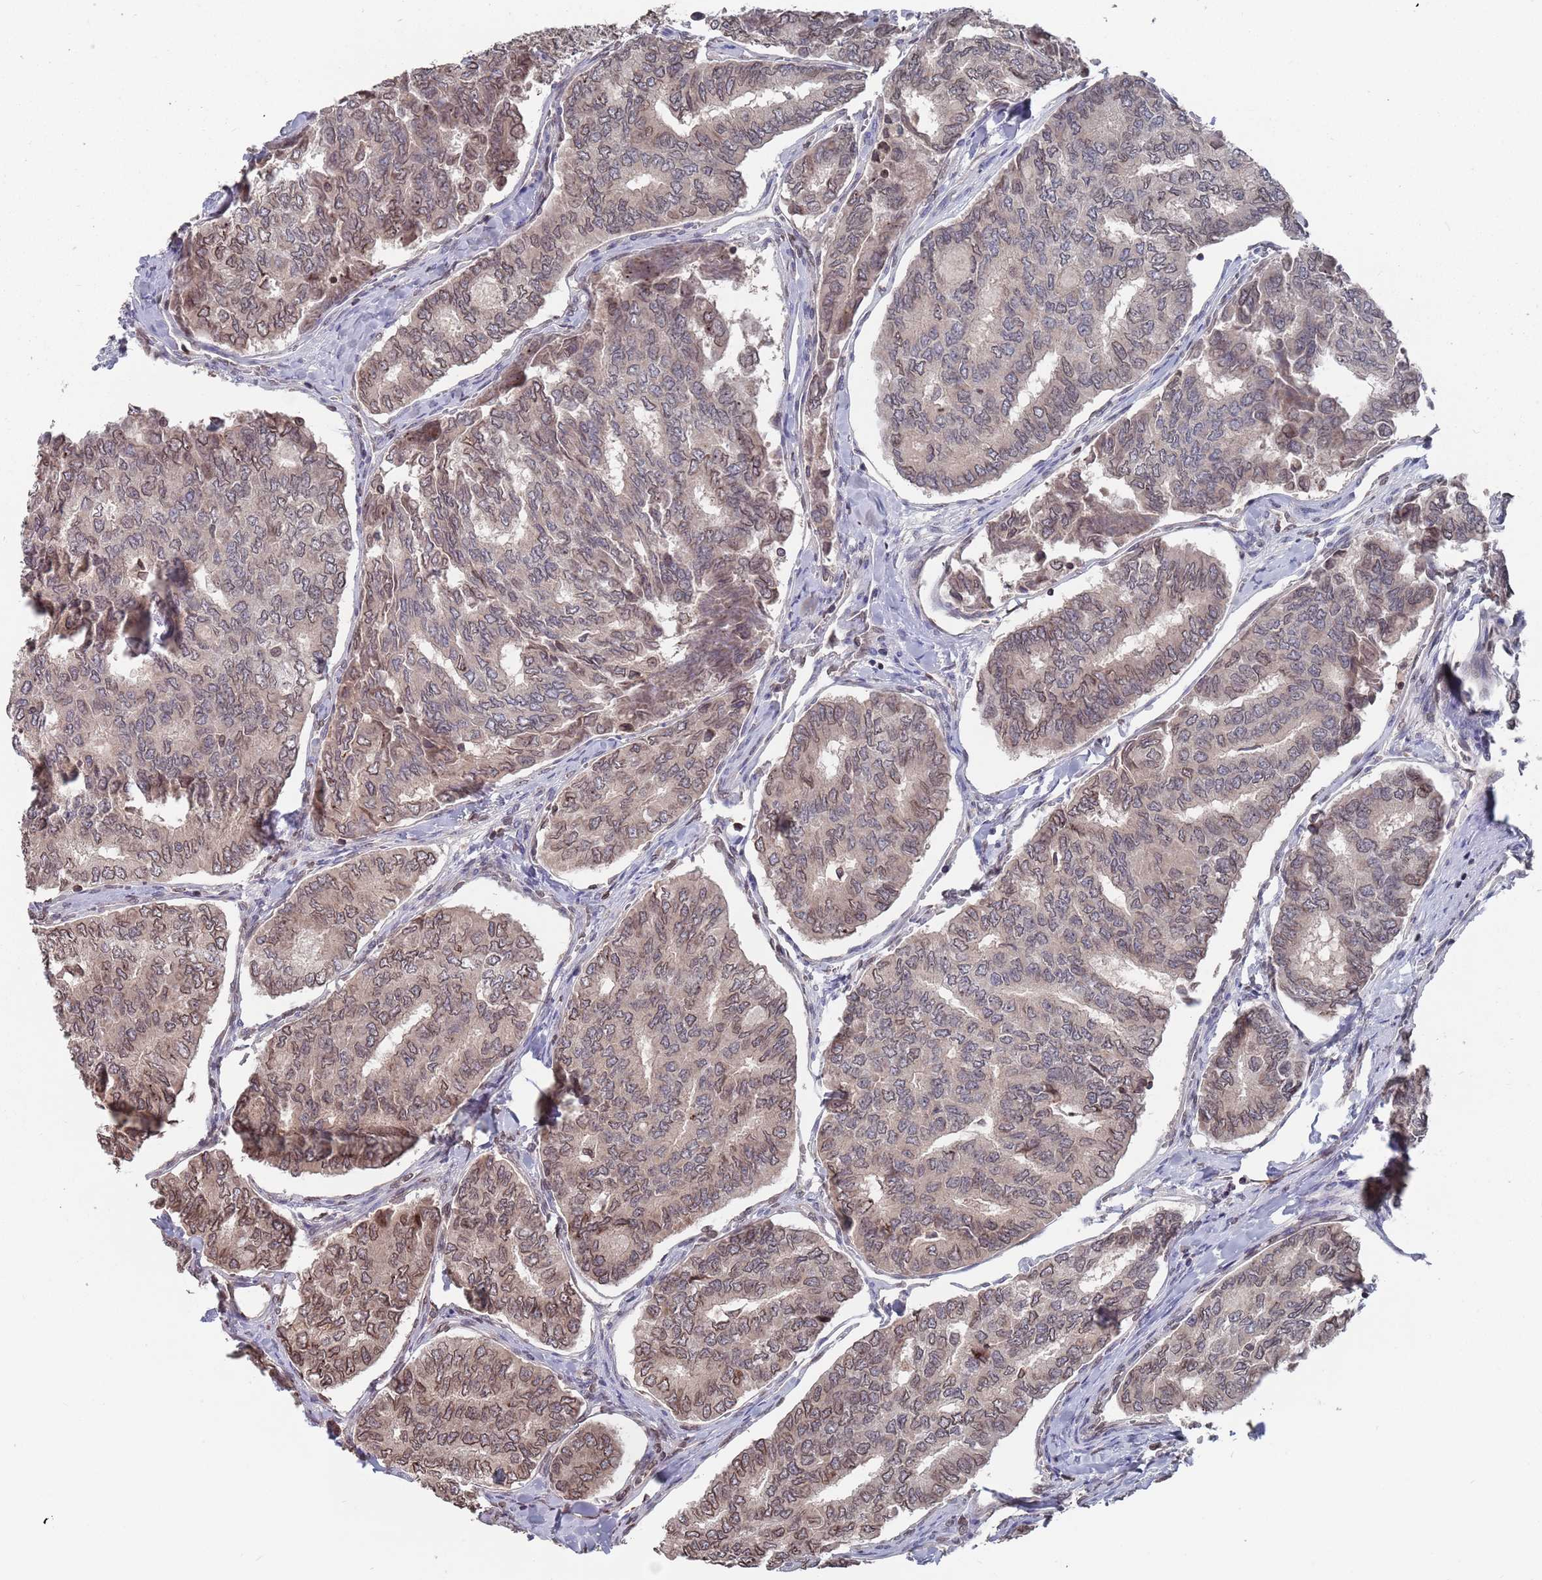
{"staining": {"intensity": "moderate", "quantity": "25%-75%", "location": "cytoplasmic/membranous,nuclear"}, "tissue": "thyroid cancer", "cell_type": "Tumor cells", "image_type": "cancer", "snomed": [{"axis": "morphology", "description": "Papillary adenocarcinoma, NOS"}, {"axis": "topography", "description": "Thyroid gland"}], "caption": "Immunohistochemistry of human thyroid cancer demonstrates medium levels of moderate cytoplasmic/membranous and nuclear expression in approximately 25%-75% of tumor cells.", "gene": "SDHAF3", "patient": {"sex": "female", "age": 35}}